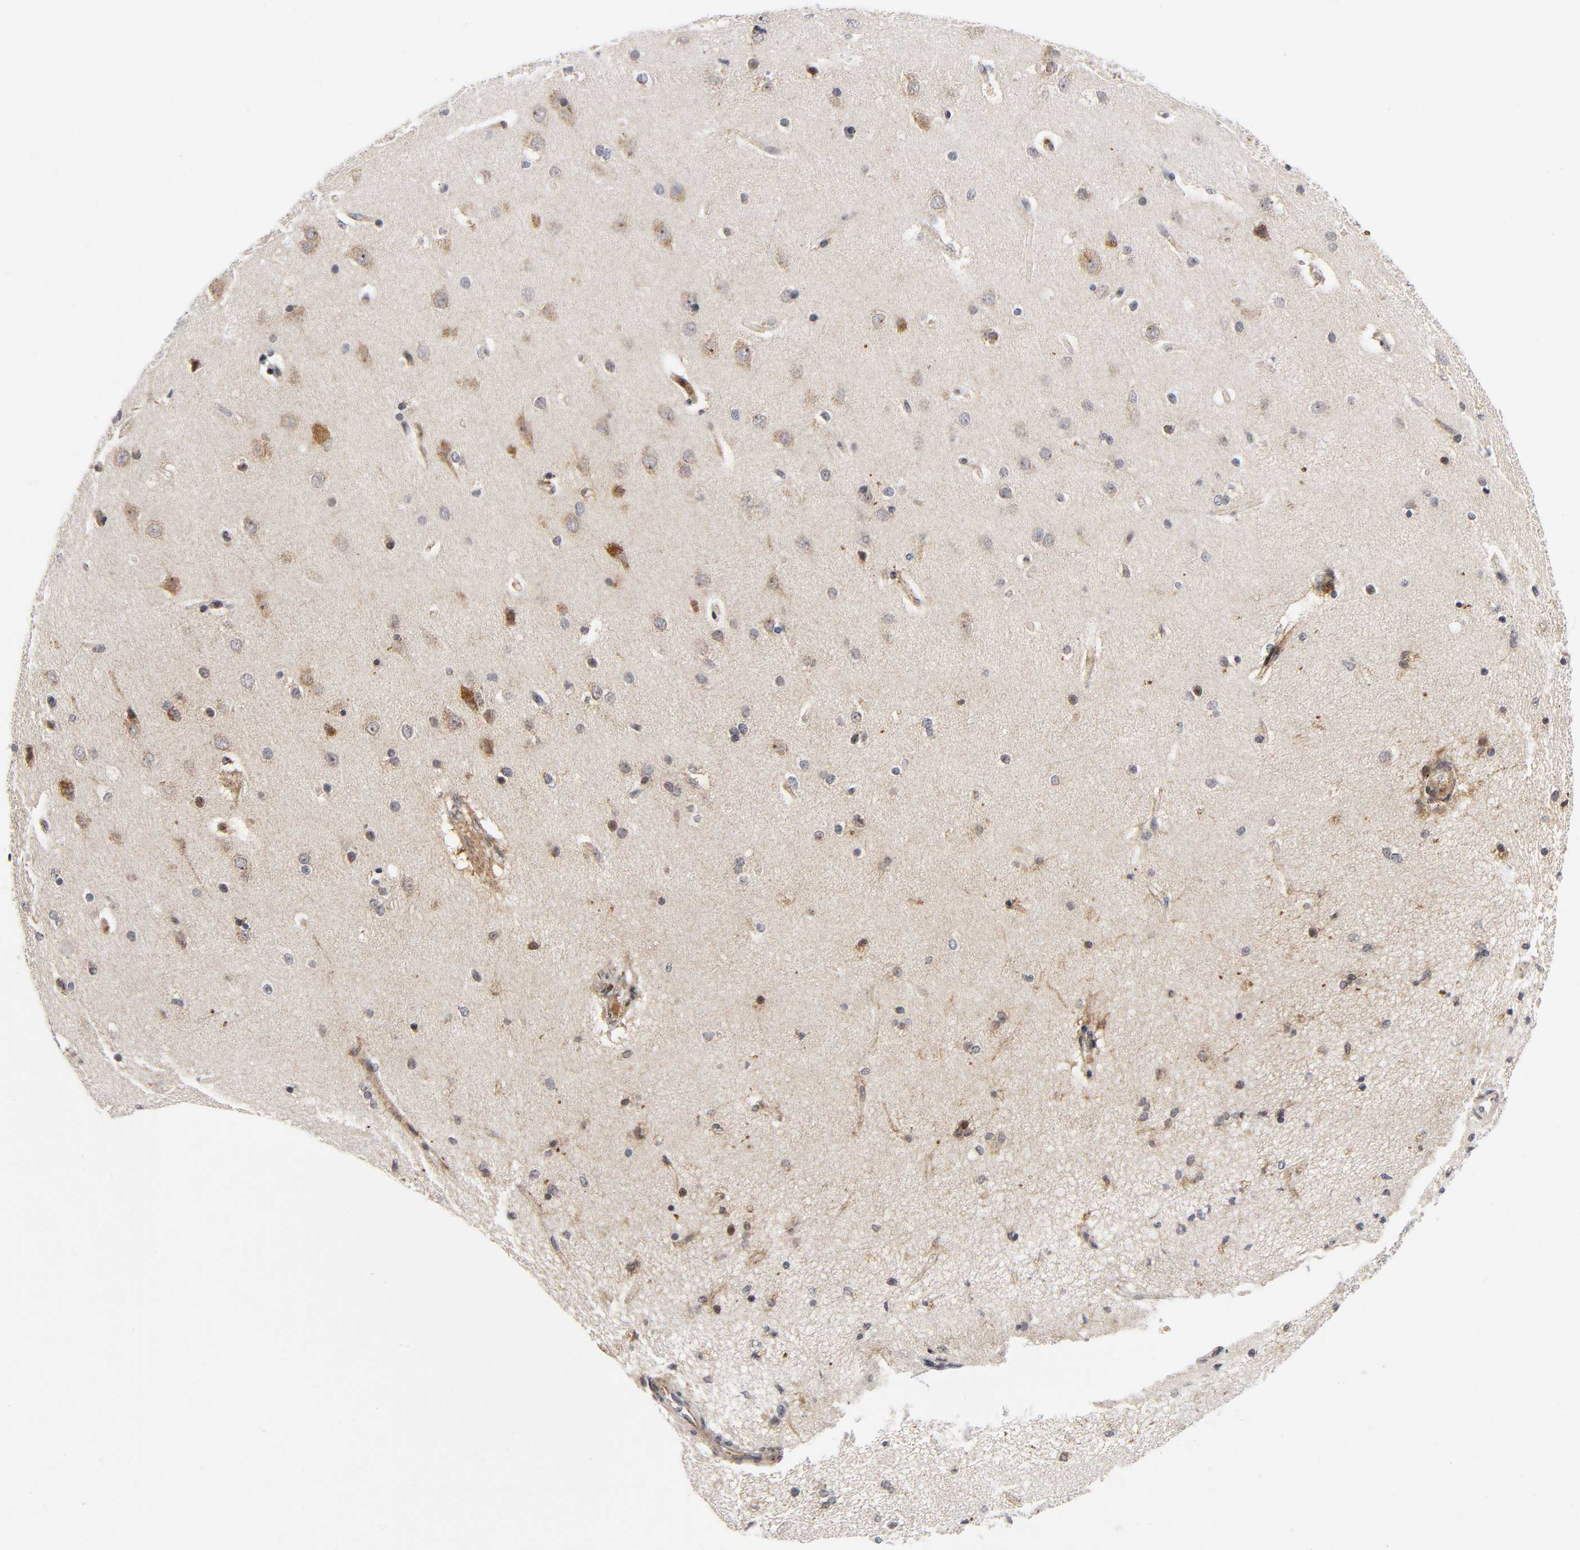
{"staining": {"intensity": "weak", "quantity": "25%-75%", "location": "cytoplasmic/membranous"}, "tissue": "cerebral cortex", "cell_type": "Endothelial cells", "image_type": "normal", "snomed": [{"axis": "morphology", "description": "Normal tissue, NOS"}, {"axis": "topography", "description": "Cerebral cortex"}], "caption": "Immunohistochemical staining of unremarkable human cerebral cortex exhibits 25%-75% levels of weak cytoplasmic/membranous protein positivity in approximately 25%-75% of endothelial cells.", "gene": "EIF5", "patient": {"sex": "female", "age": 54}}